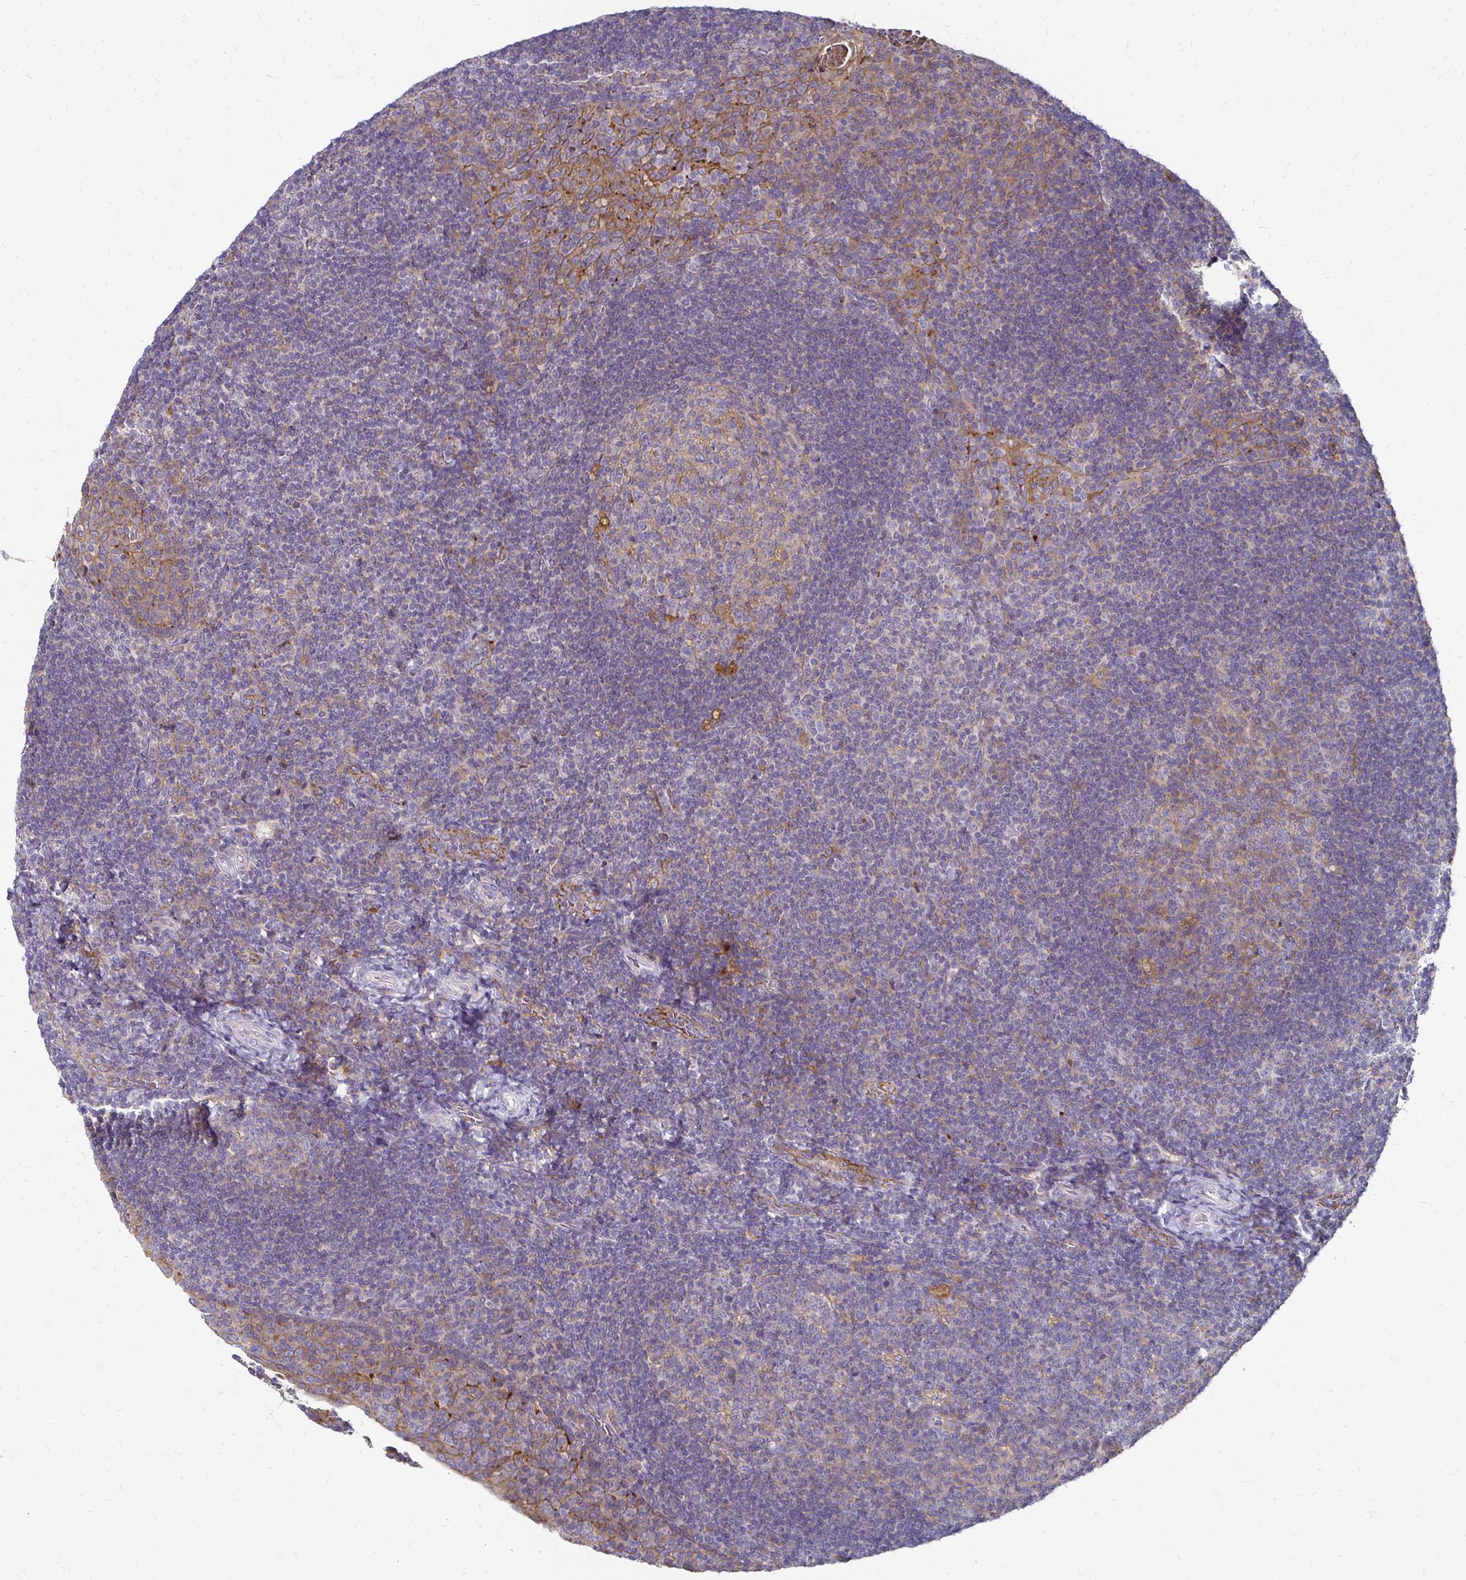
{"staining": {"intensity": "negative", "quantity": "none", "location": "none"}, "tissue": "tonsil", "cell_type": "Germinal center cells", "image_type": "normal", "snomed": [{"axis": "morphology", "description": "Normal tissue, NOS"}, {"axis": "topography", "description": "Tonsil"}], "caption": "Human tonsil stained for a protein using immunohistochemistry demonstrates no staining in germinal center cells.", "gene": "NCSTN", "patient": {"sex": "male", "age": 17}}